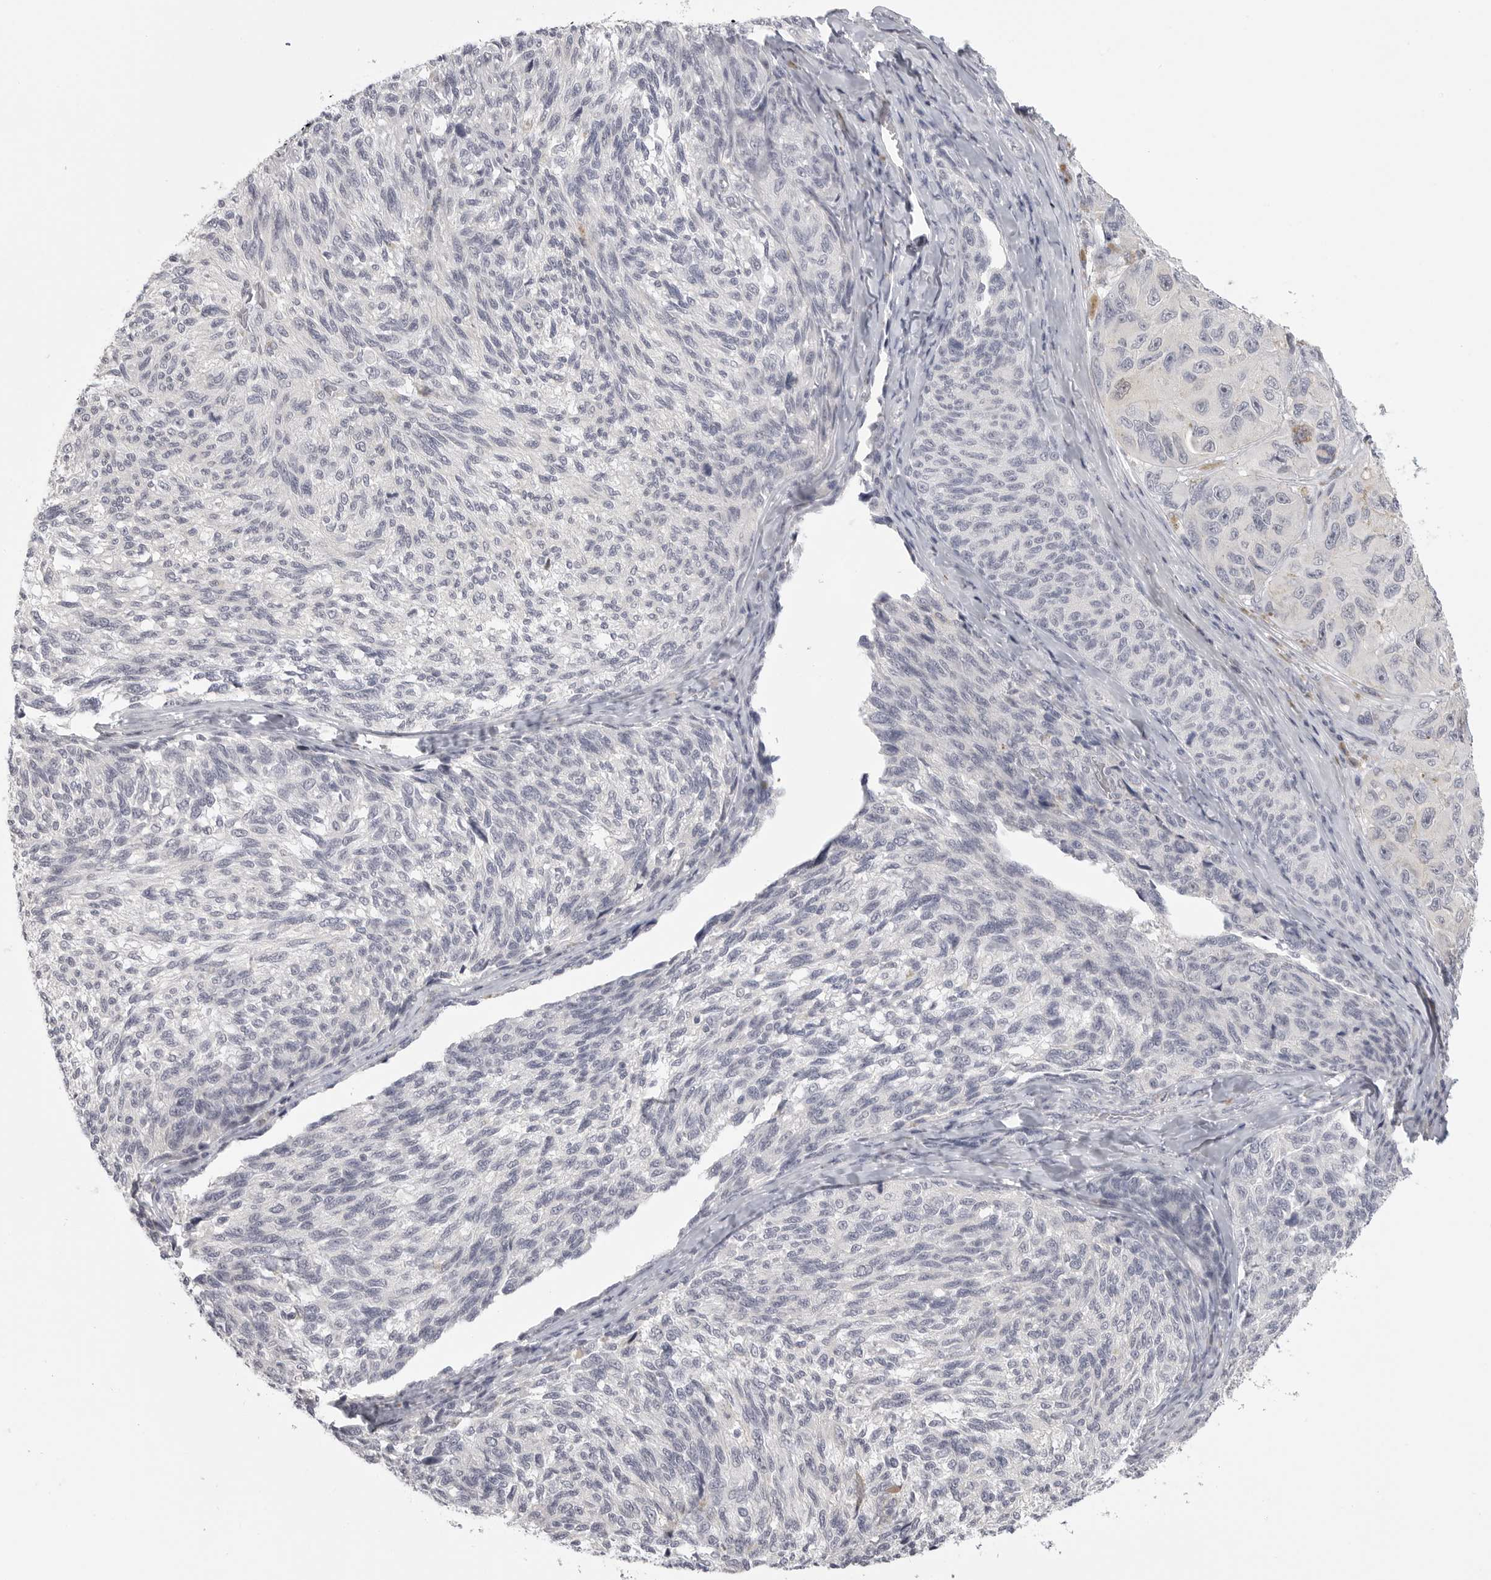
{"staining": {"intensity": "negative", "quantity": "none", "location": "none"}, "tissue": "melanoma", "cell_type": "Tumor cells", "image_type": "cancer", "snomed": [{"axis": "morphology", "description": "Malignant melanoma, NOS"}, {"axis": "topography", "description": "Skin"}], "caption": "This is an immunohistochemistry (IHC) photomicrograph of melanoma. There is no expression in tumor cells.", "gene": "HMGCS2", "patient": {"sex": "female", "age": 73}}